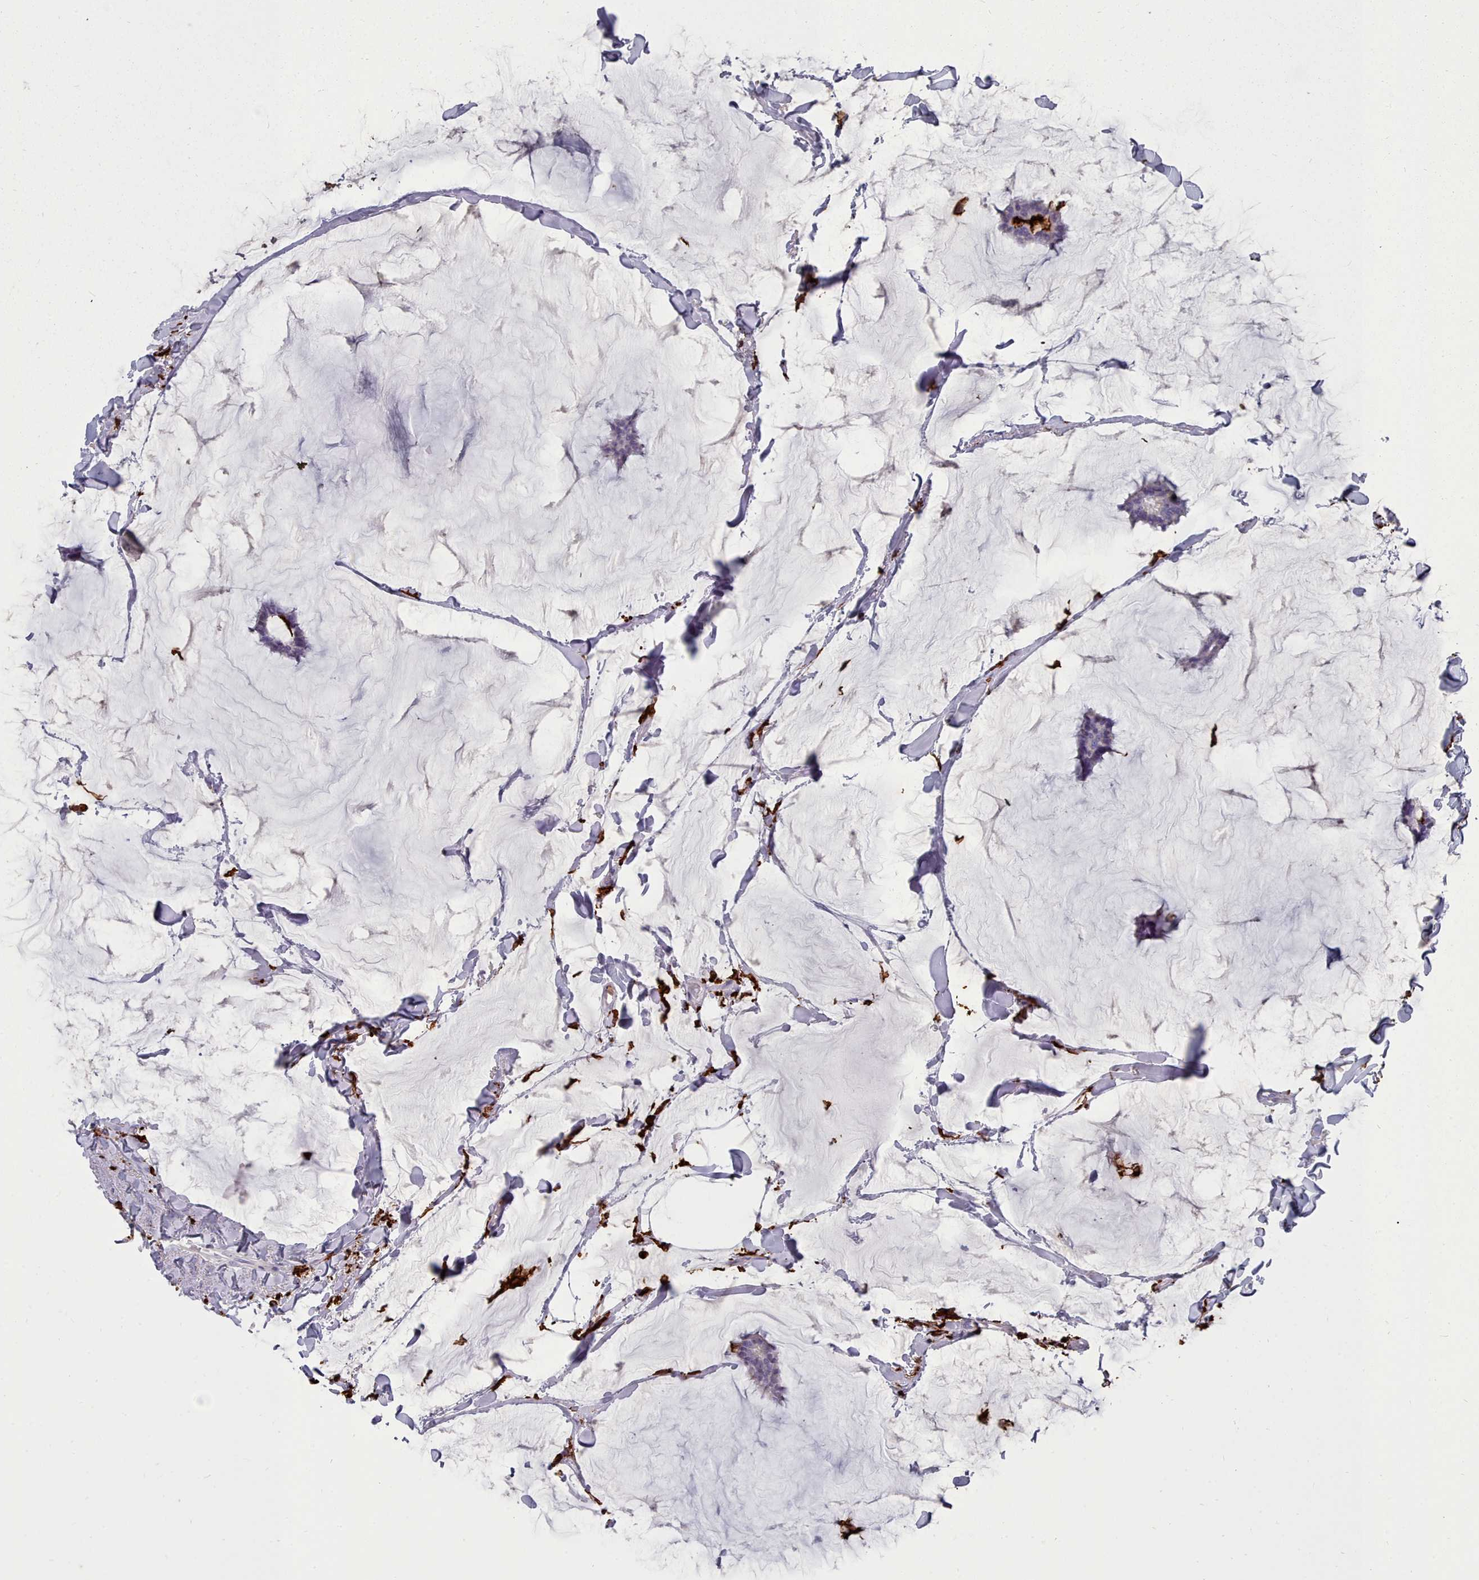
{"staining": {"intensity": "negative", "quantity": "none", "location": "none"}, "tissue": "breast cancer", "cell_type": "Tumor cells", "image_type": "cancer", "snomed": [{"axis": "morphology", "description": "Duct carcinoma"}, {"axis": "topography", "description": "Breast"}], "caption": "Immunohistochemistry of breast cancer (intraductal carcinoma) displays no staining in tumor cells.", "gene": "AIF1", "patient": {"sex": "female", "age": 93}}